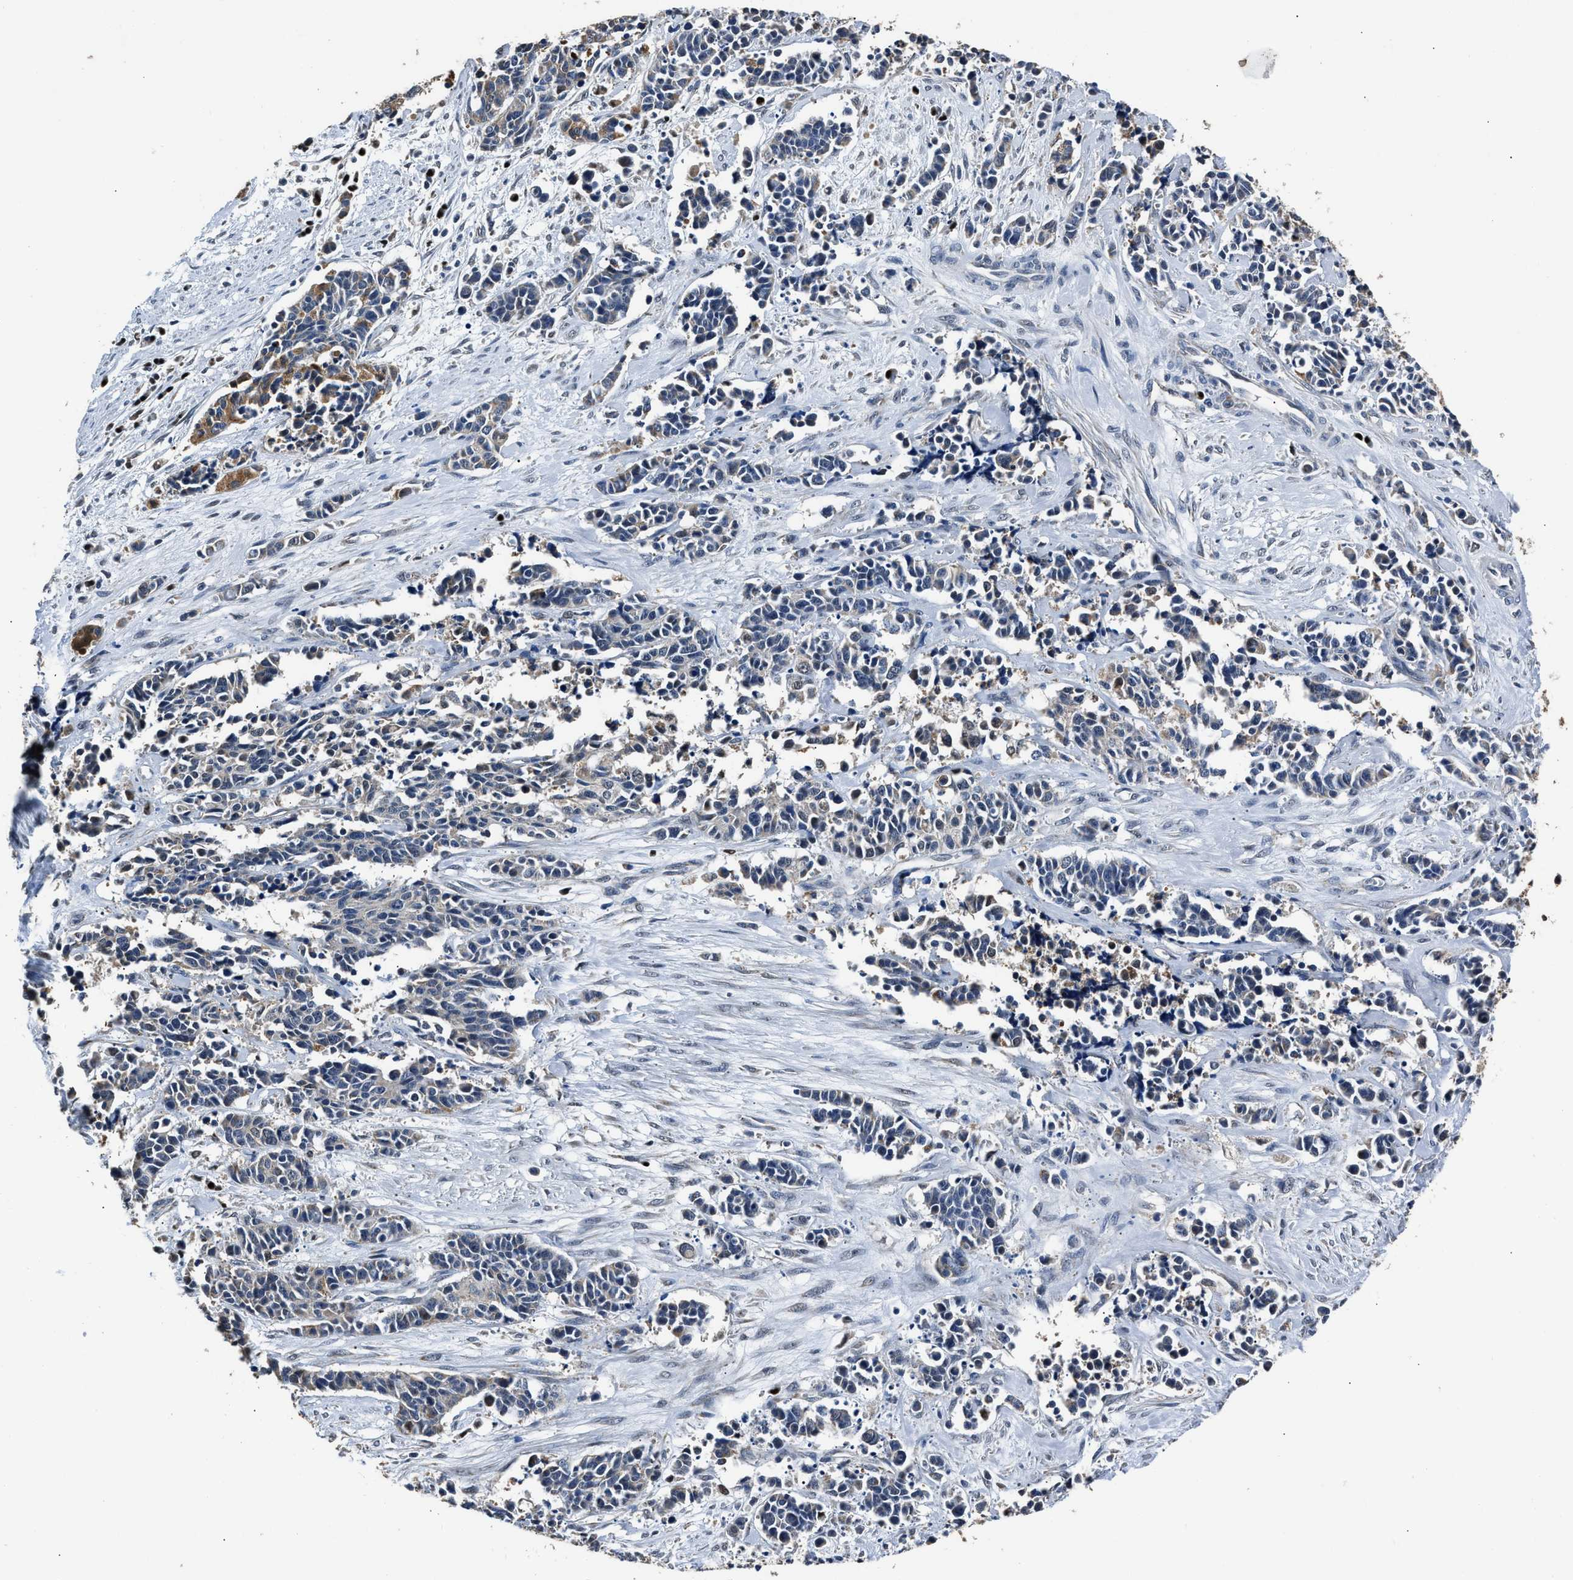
{"staining": {"intensity": "moderate", "quantity": "<25%", "location": "cytoplasmic/membranous"}, "tissue": "cervical cancer", "cell_type": "Tumor cells", "image_type": "cancer", "snomed": [{"axis": "morphology", "description": "Squamous cell carcinoma, NOS"}, {"axis": "topography", "description": "Cervix"}], "caption": "A micrograph showing moderate cytoplasmic/membranous expression in approximately <25% of tumor cells in cervical squamous cell carcinoma, as visualized by brown immunohistochemical staining.", "gene": "NSUN5", "patient": {"sex": "female", "age": 35}}